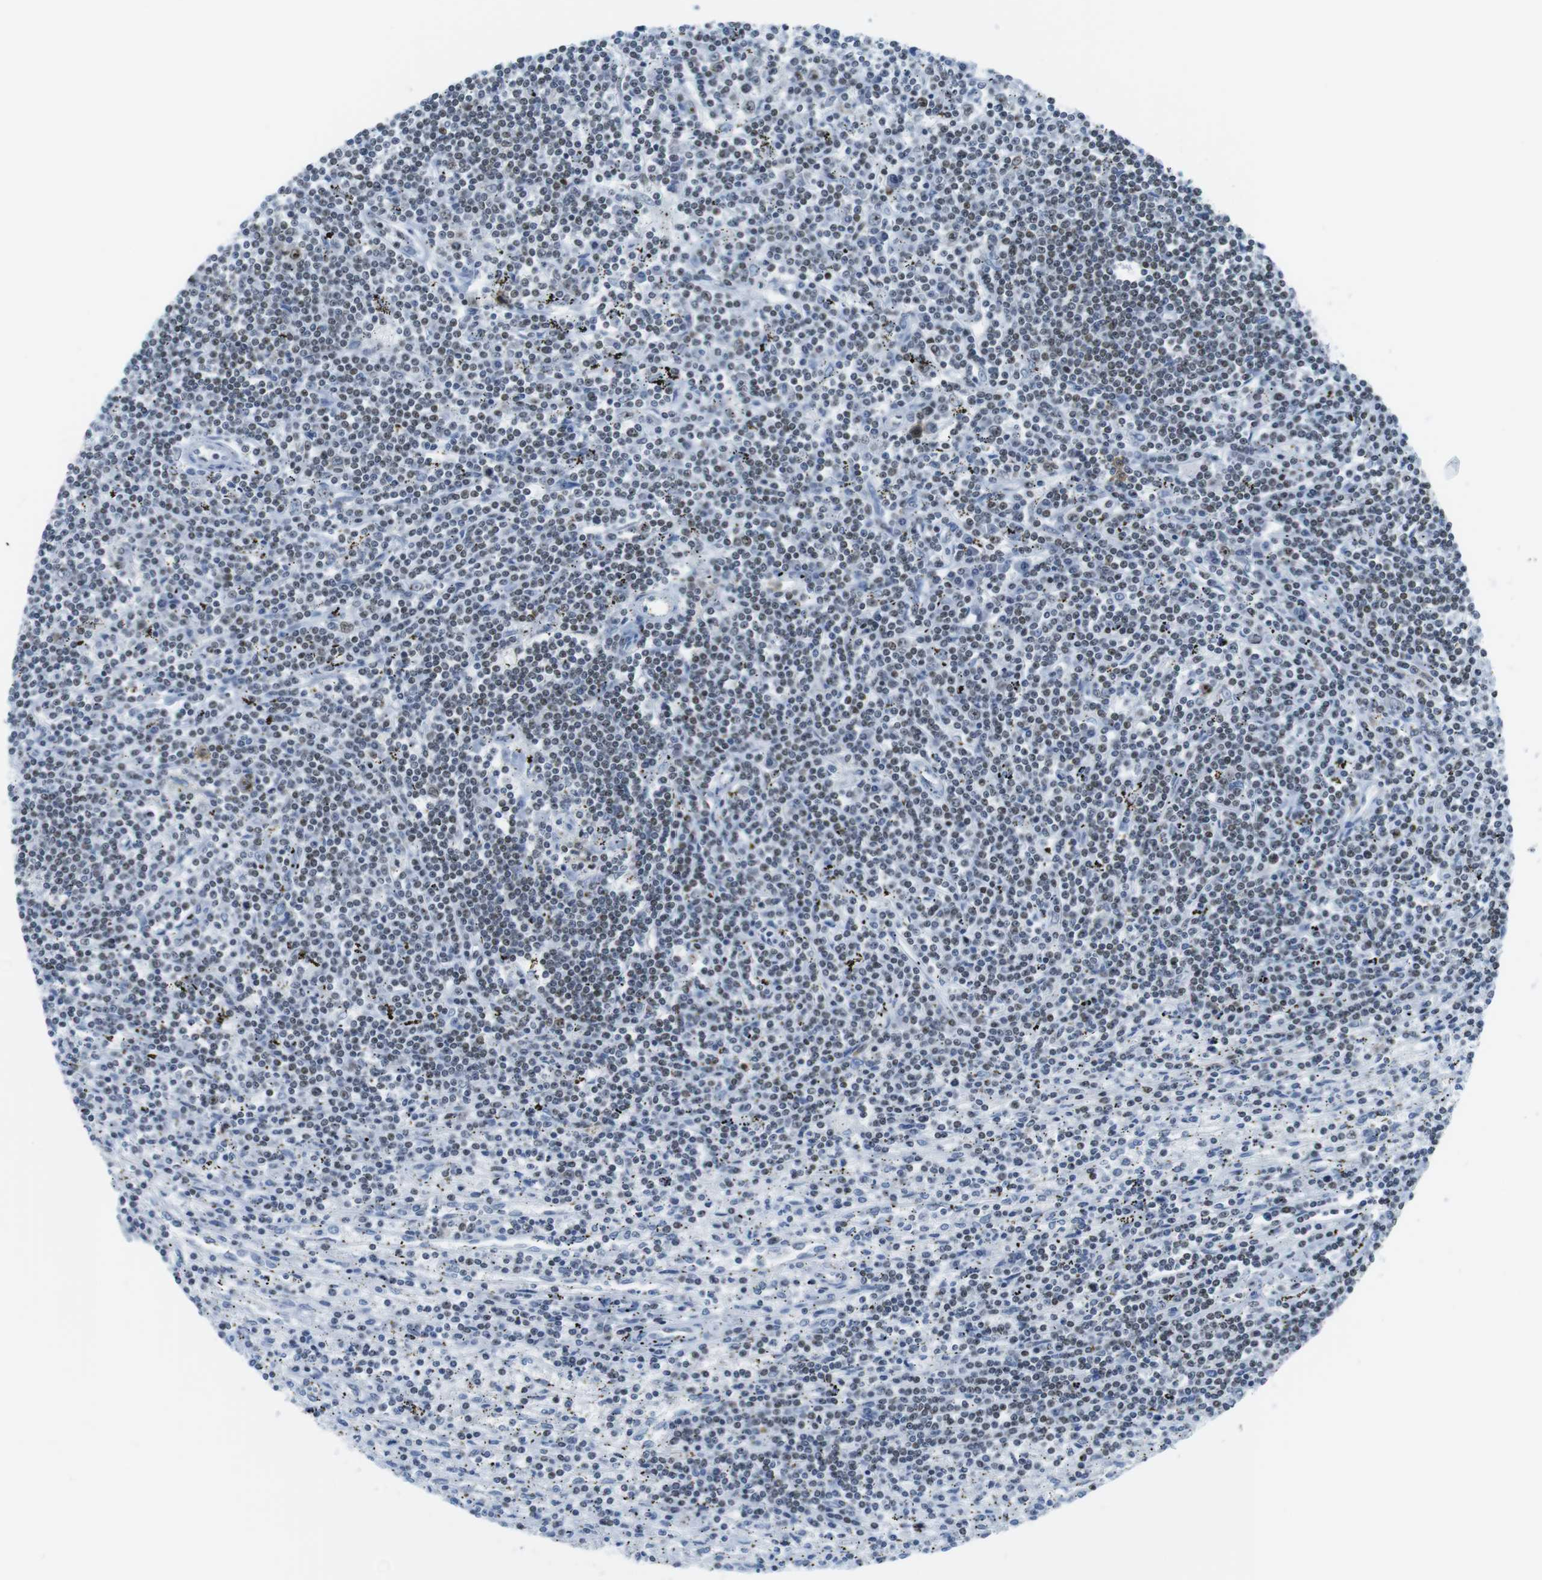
{"staining": {"intensity": "moderate", "quantity": ">75%", "location": "nuclear"}, "tissue": "lymphoma", "cell_type": "Tumor cells", "image_type": "cancer", "snomed": [{"axis": "morphology", "description": "Malignant lymphoma, non-Hodgkin's type, Low grade"}, {"axis": "topography", "description": "Spleen"}], "caption": "Tumor cells reveal medium levels of moderate nuclear positivity in about >75% of cells in human low-grade malignant lymphoma, non-Hodgkin's type.", "gene": "NIFK", "patient": {"sex": "male", "age": 76}}